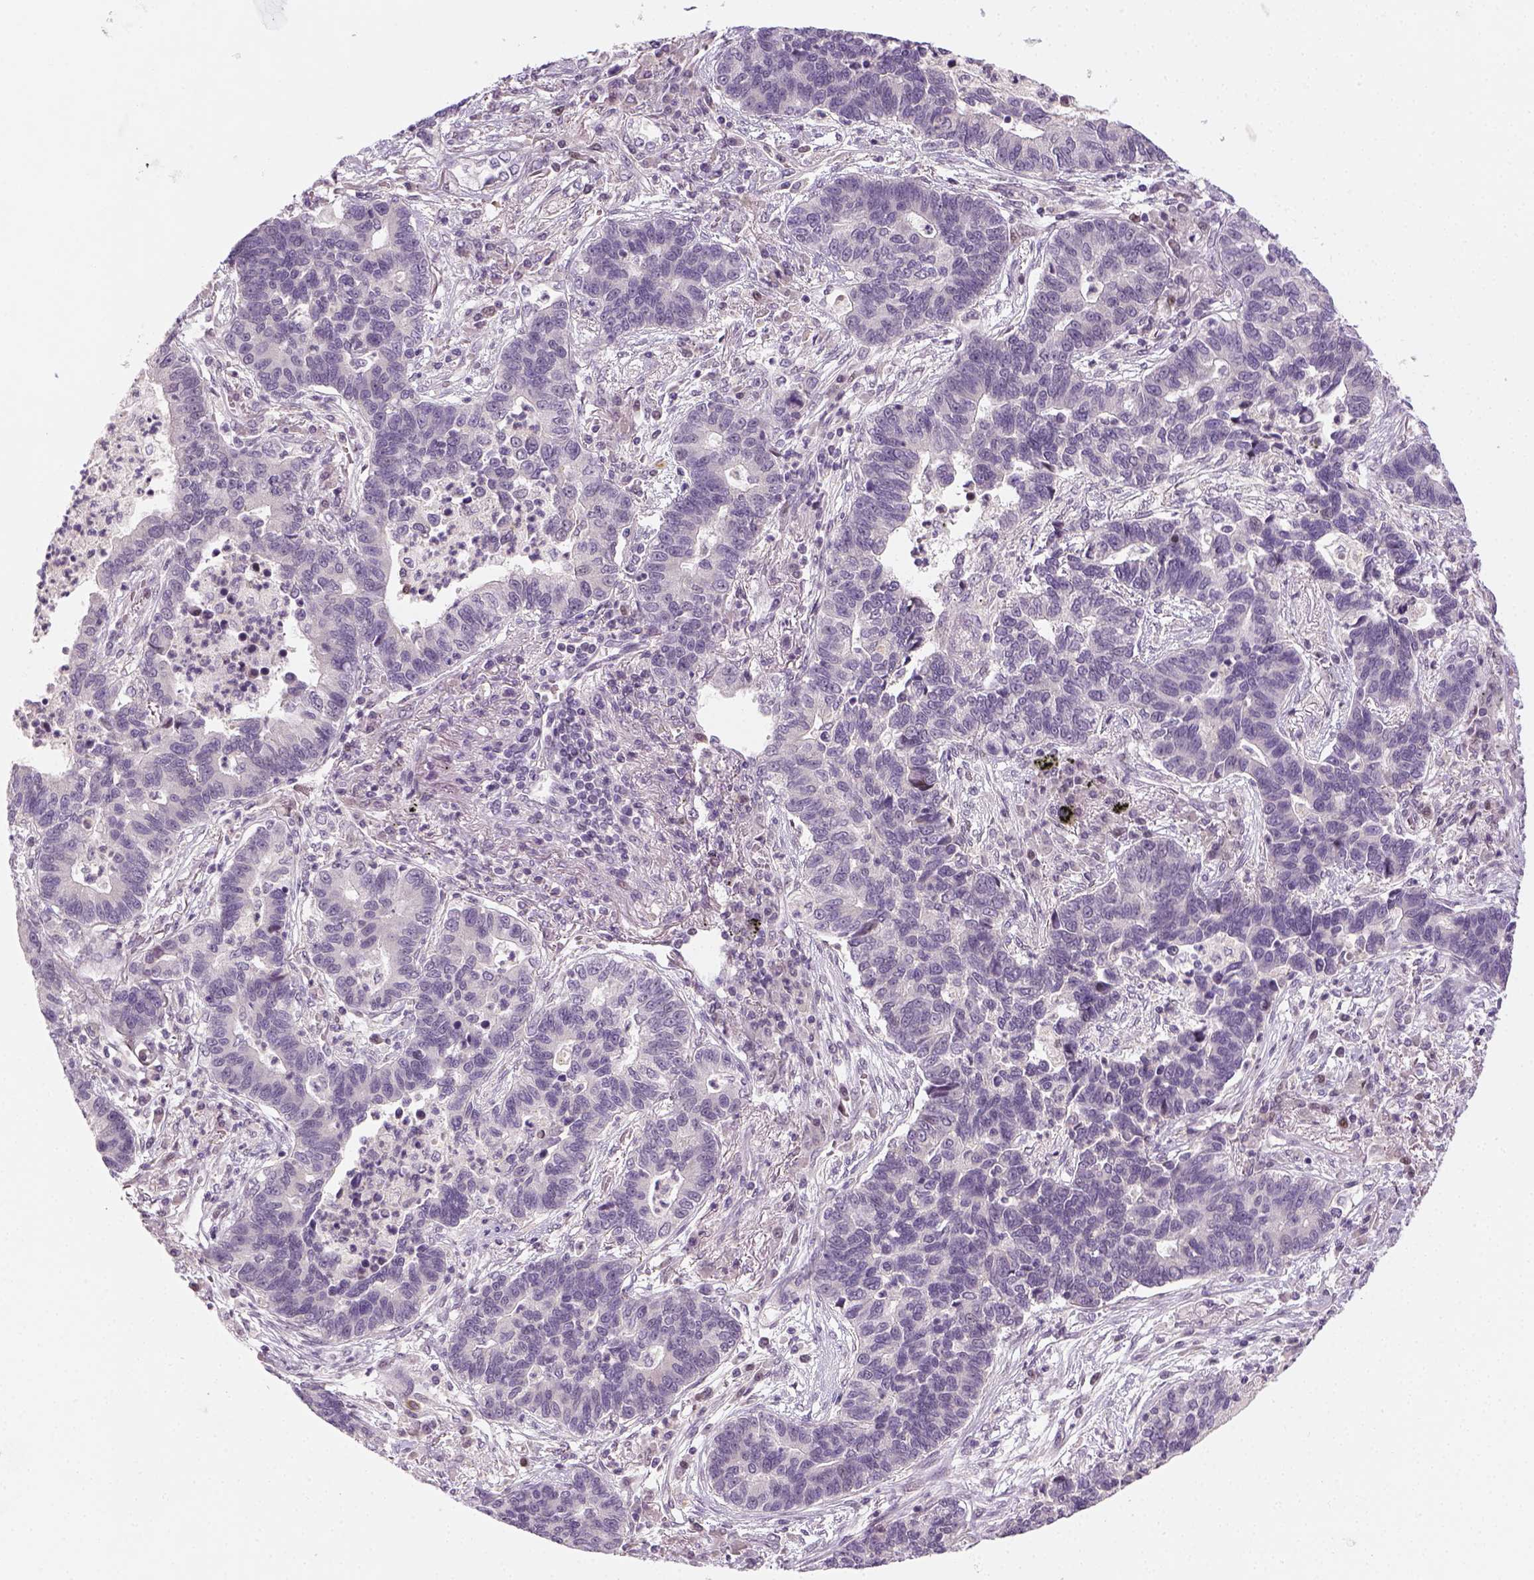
{"staining": {"intensity": "negative", "quantity": "none", "location": "none"}, "tissue": "lung cancer", "cell_type": "Tumor cells", "image_type": "cancer", "snomed": [{"axis": "morphology", "description": "Adenocarcinoma, NOS"}, {"axis": "topography", "description": "Lung"}], "caption": "Lung cancer (adenocarcinoma) was stained to show a protein in brown. There is no significant positivity in tumor cells. Nuclei are stained in blue.", "gene": "MAGEB3", "patient": {"sex": "female", "age": 57}}